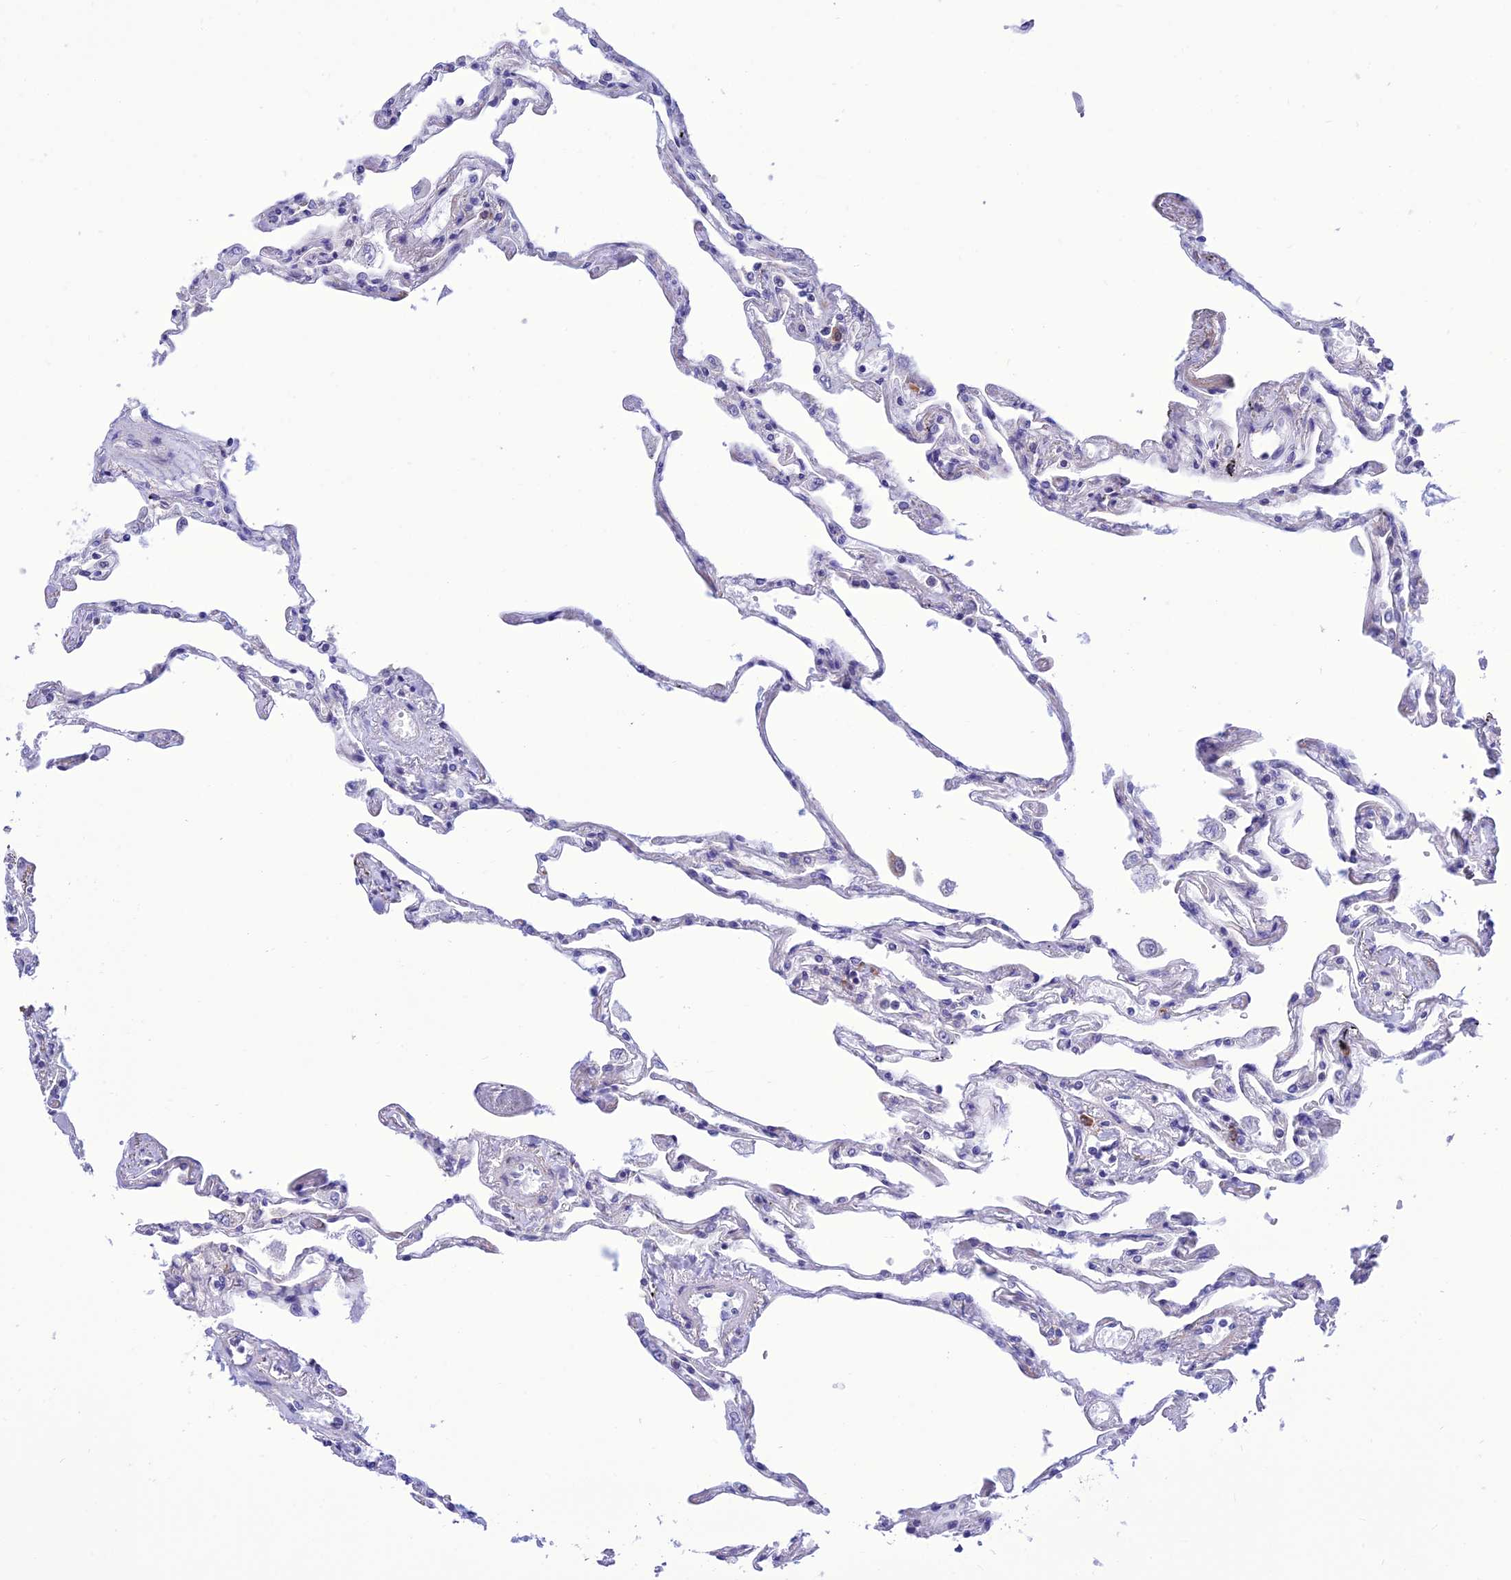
{"staining": {"intensity": "negative", "quantity": "none", "location": "none"}, "tissue": "lung", "cell_type": "Alveolar cells", "image_type": "normal", "snomed": [{"axis": "morphology", "description": "Normal tissue, NOS"}, {"axis": "topography", "description": "Lung"}], "caption": "High power microscopy micrograph of an IHC photomicrograph of unremarkable lung, revealing no significant positivity in alveolar cells. (Stains: DAB (3,3'-diaminobenzidine) immunohistochemistry (IHC) with hematoxylin counter stain, Microscopy: brightfield microscopy at high magnification).", "gene": "RNF126", "patient": {"sex": "female", "age": 67}}